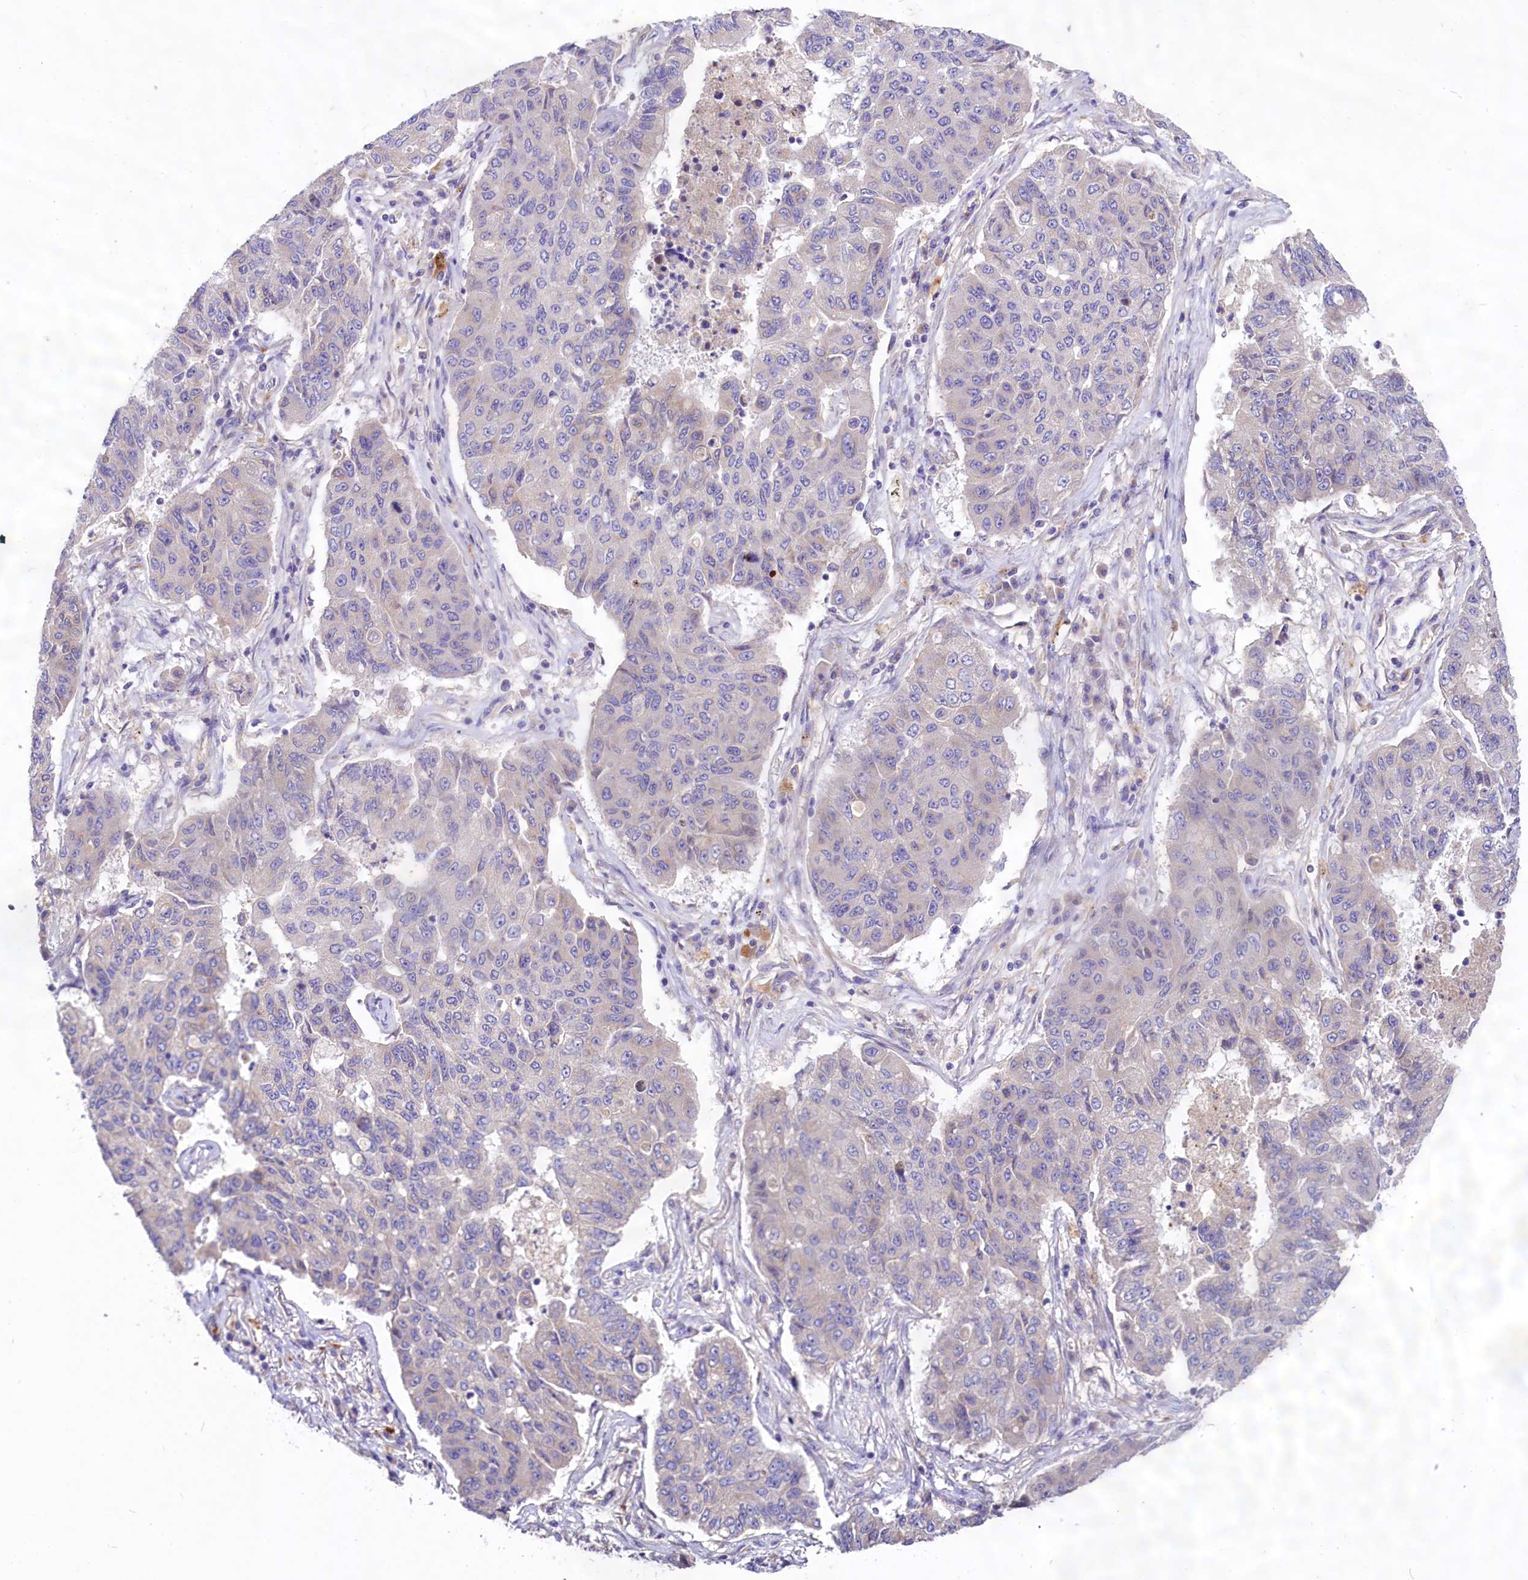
{"staining": {"intensity": "negative", "quantity": "none", "location": "none"}, "tissue": "lung cancer", "cell_type": "Tumor cells", "image_type": "cancer", "snomed": [{"axis": "morphology", "description": "Squamous cell carcinoma, NOS"}, {"axis": "topography", "description": "Lung"}], "caption": "DAB (3,3'-diaminobenzidine) immunohistochemical staining of human squamous cell carcinoma (lung) demonstrates no significant positivity in tumor cells.", "gene": "PEMT", "patient": {"sex": "male", "age": 74}}